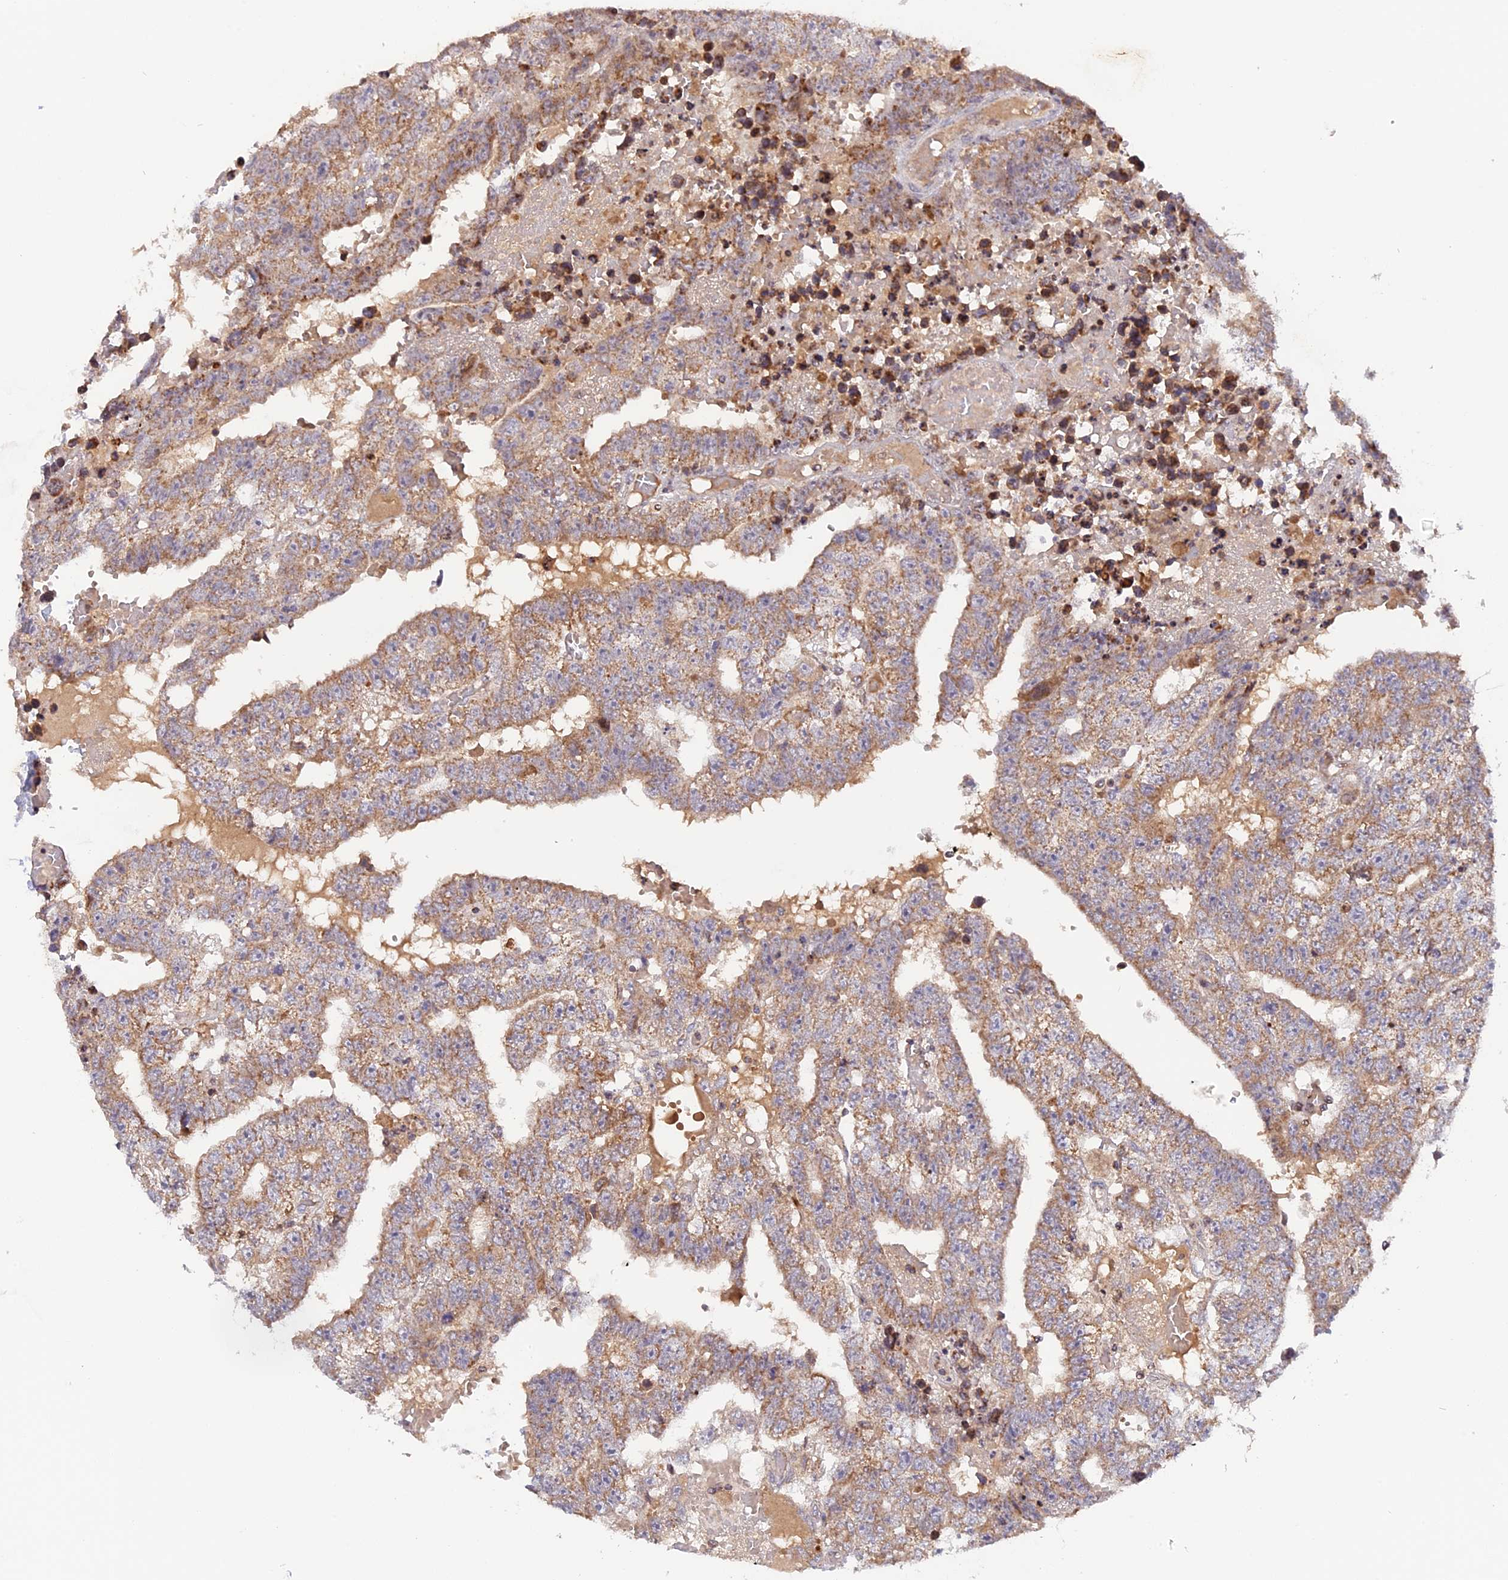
{"staining": {"intensity": "weak", "quantity": ">75%", "location": "cytoplasmic/membranous"}, "tissue": "testis cancer", "cell_type": "Tumor cells", "image_type": "cancer", "snomed": [{"axis": "morphology", "description": "Carcinoma, Embryonal, NOS"}, {"axis": "topography", "description": "Testis"}], "caption": "The image exhibits a brown stain indicating the presence of a protein in the cytoplasmic/membranous of tumor cells in testis cancer (embryonal carcinoma). (Stains: DAB (3,3'-diaminobenzidine) in brown, nuclei in blue, Microscopy: brightfield microscopy at high magnification).", "gene": "MPV17L", "patient": {"sex": "male", "age": 25}}